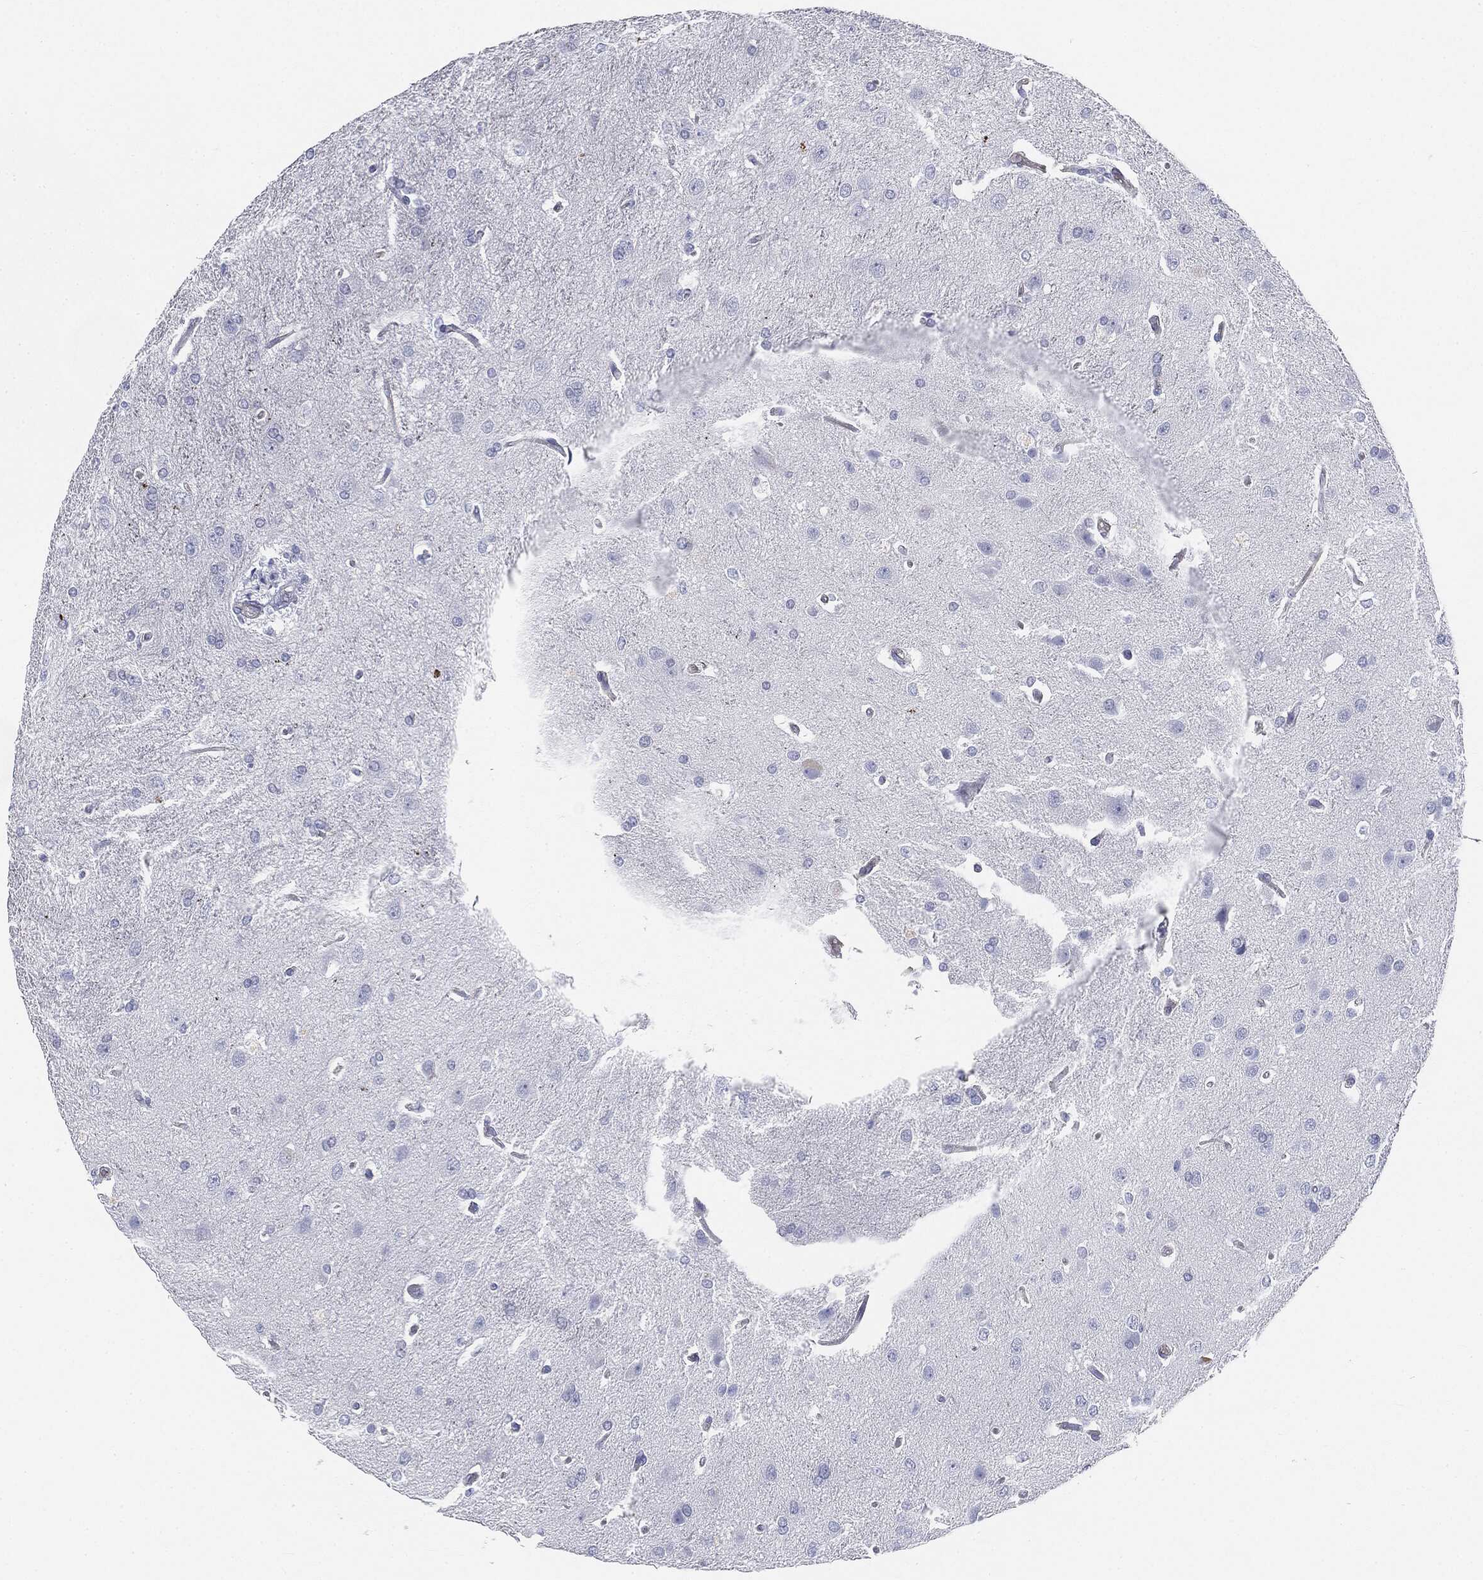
{"staining": {"intensity": "negative", "quantity": "none", "location": "none"}, "tissue": "glioma", "cell_type": "Tumor cells", "image_type": "cancer", "snomed": [{"axis": "morphology", "description": "Glioma, malignant, High grade"}, {"axis": "topography", "description": "Brain"}], "caption": "This image is of malignant glioma (high-grade) stained with immunohistochemistry to label a protein in brown with the nuclei are counter-stained blue. There is no staining in tumor cells.", "gene": "MUC5AC", "patient": {"sex": "male", "age": 68}}